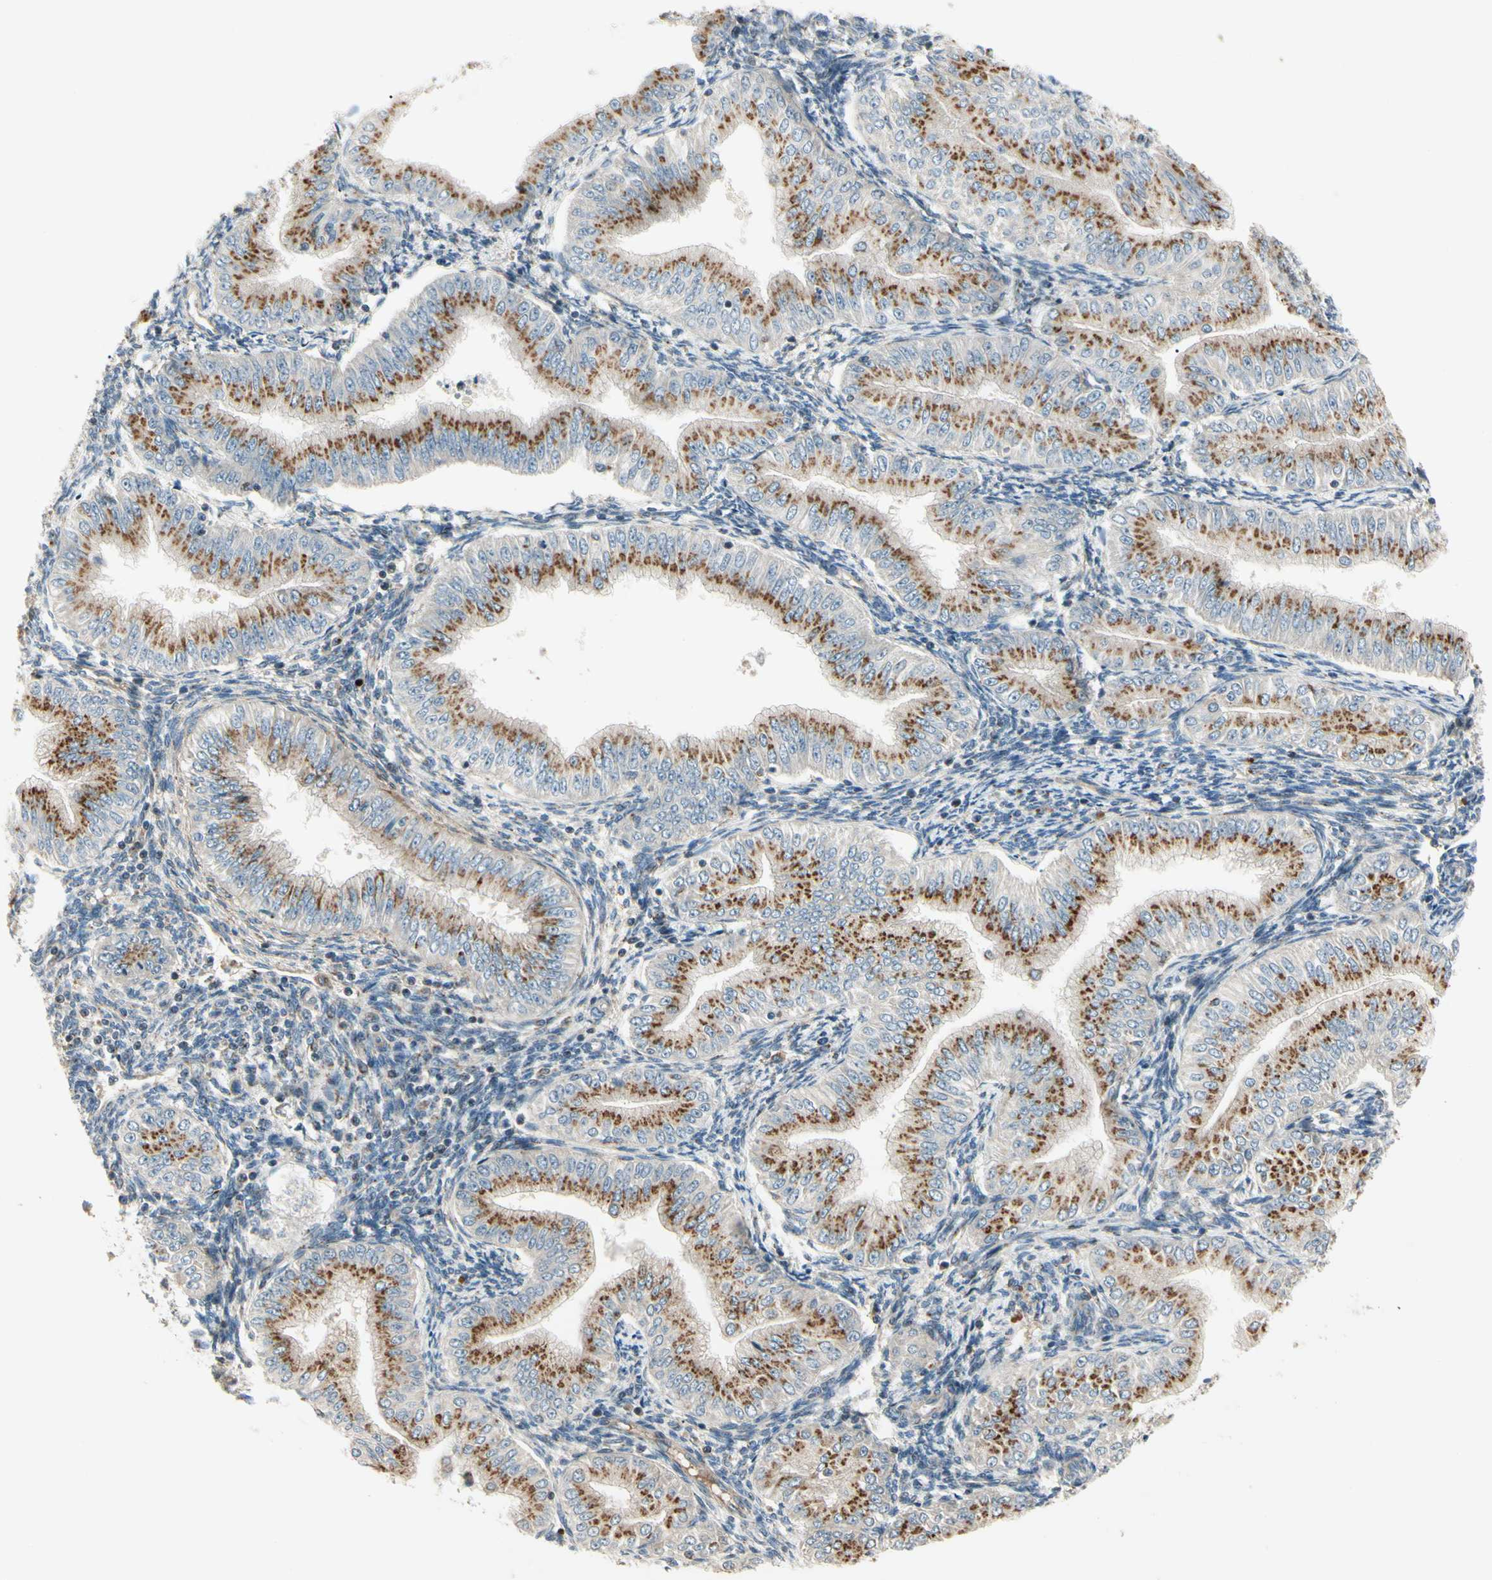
{"staining": {"intensity": "strong", "quantity": ">75%", "location": "cytoplasmic/membranous"}, "tissue": "endometrial cancer", "cell_type": "Tumor cells", "image_type": "cancer", "snomed": [{"axis": "morphology", "description": "Normal tissue, NOS"}, {"axis": "morphology", "description": "Adenocarcinoma, NOS"}, {"axis": "topography", "description": "Endometrium"}], "caption": "There is high levels of strong cytoplasmic/membranous positivity in tumor cells of endometrial adenocarcinoma, as demonstrated by immunohistochemical staining (brown color).", "gene": "ABCA3", "patient": {"sex": "female", "age": 53}}